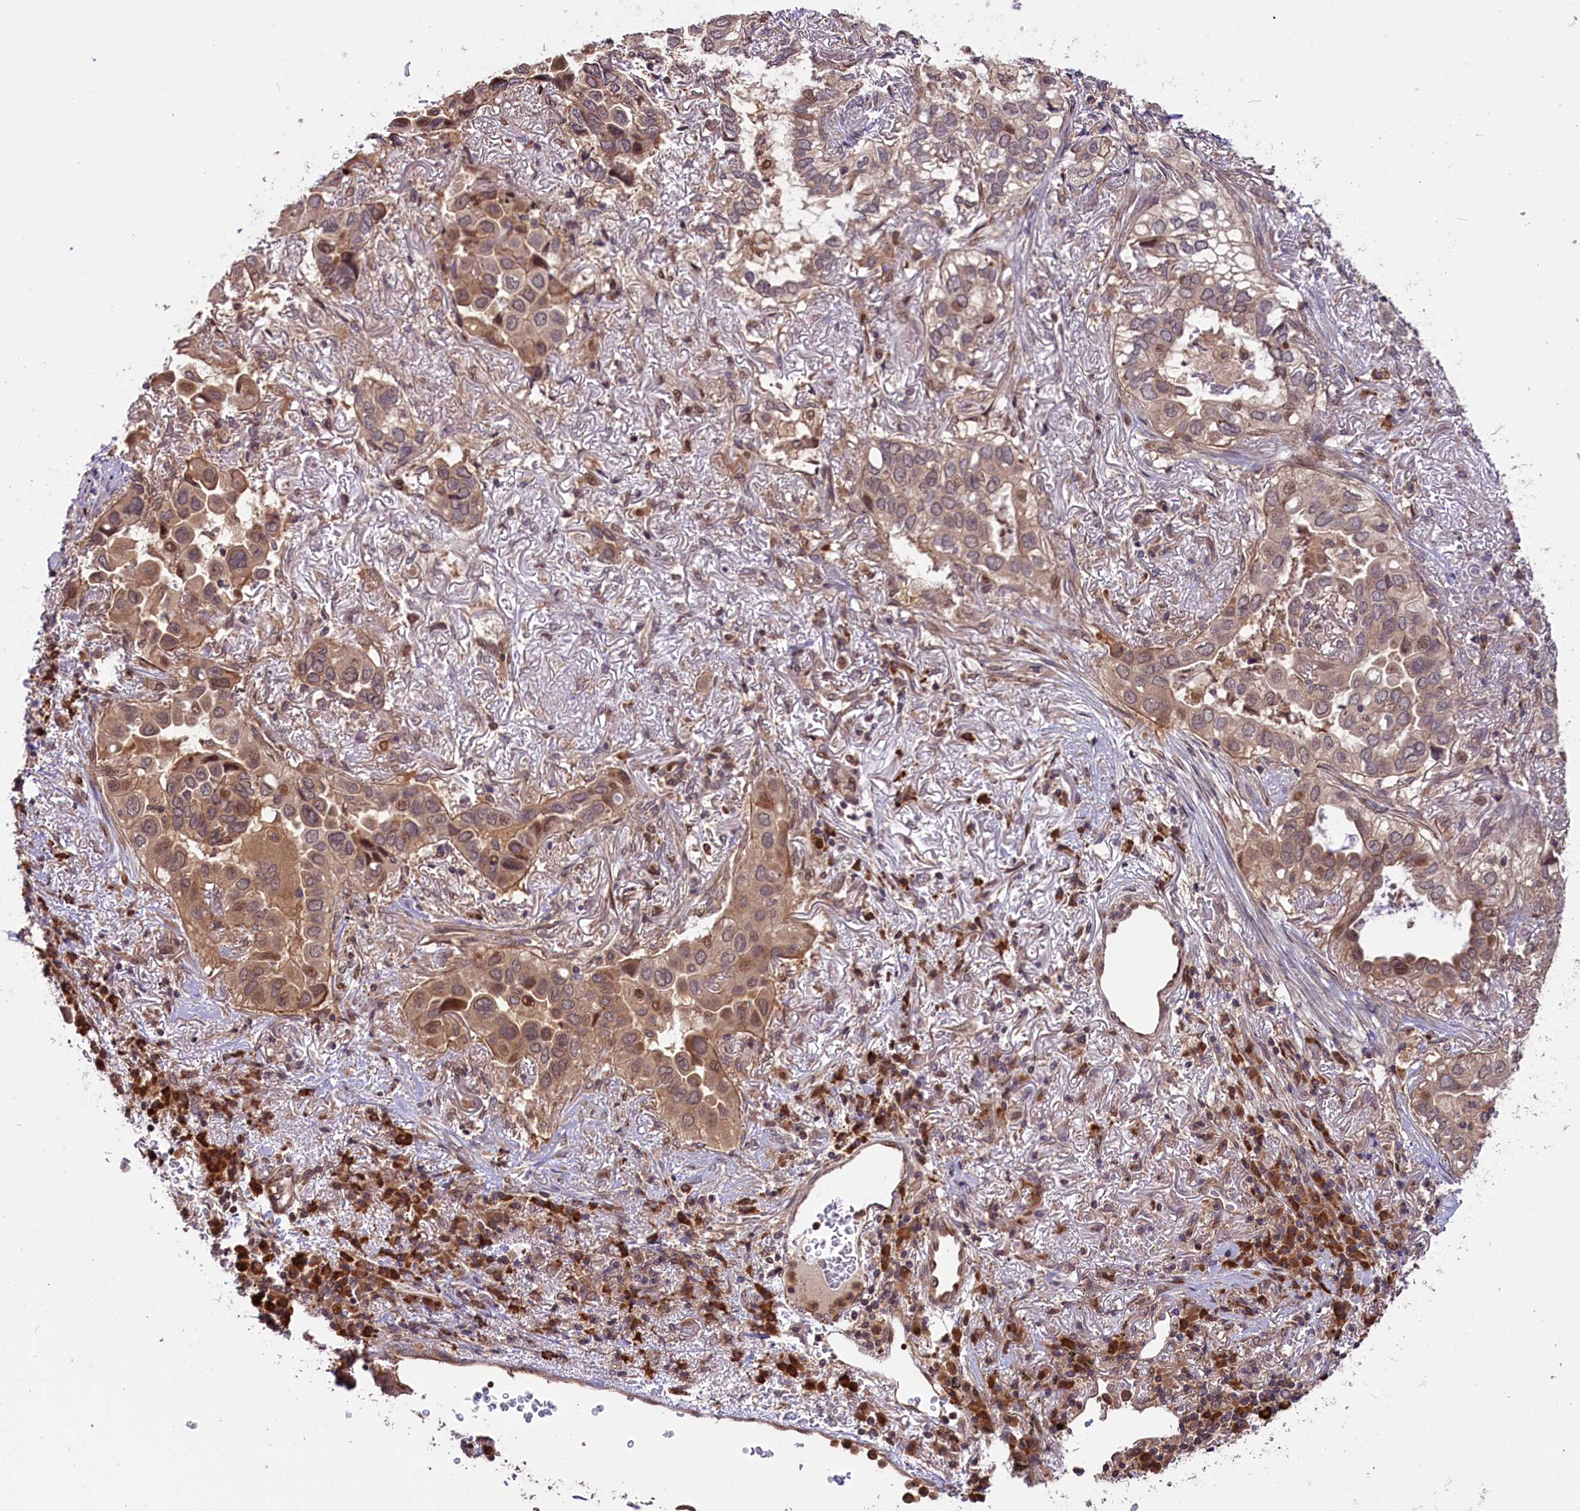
{"staining": {"intensity": "moderate", "quantity": "25%-75%", "location": "cytoplasmic/membranous,nuclear"}, "tissue": "lung cancer", "cell_type": "Tumor cells", "image_type": "cancer", "snomed": [{"axis": "morphology", "description": "Adenocarcinoma, NOS"}, {"axis": "topography", "description": "Lung"}], "caption": "An IHC histopathology image of tumor tissue is shown. Protein staining in brown shows moderate cytoplasmic/membranous and nuclear positivity in lung cancer (adenocarcinoma) within tumor cells. Immunohistochemistry (ihc) stains the protein of interest in brown and the nuclei are stained blue.", "gene": "RIC8A", "patient": {"sex": "female", "age": 76}}